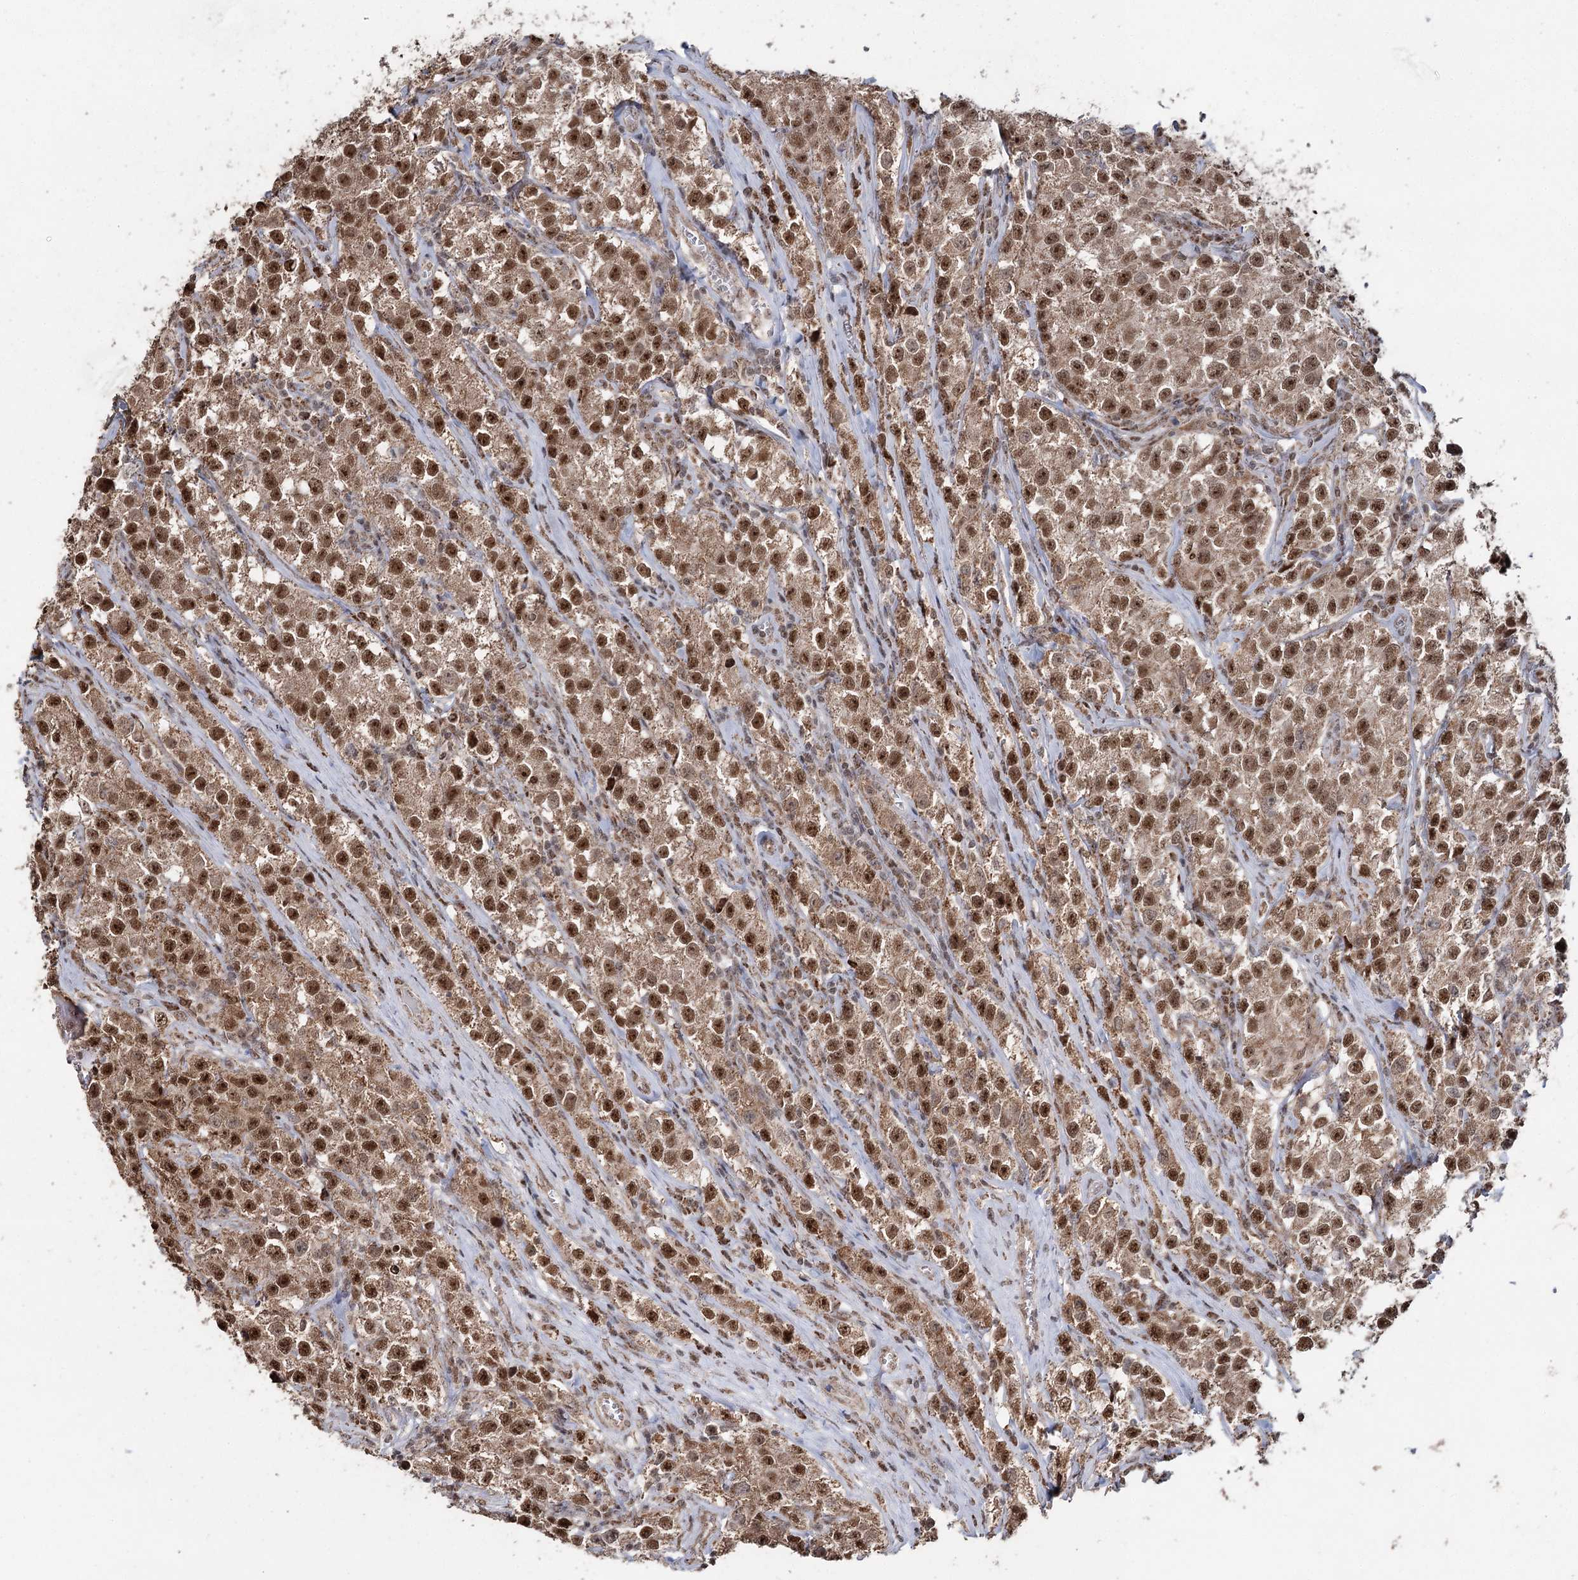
{"staining": {"intensity": "moderate", "quantity": ">75%", "location": "cytoplasmic/membranous,nuclear"}, "tissue": "testis cancer", "cell_type": "Tumor cells", "image_type": "cancer", "snomed": [{"axis": "morphology", "description": "Seminoma, NOS"}, {"axis": "morphology", "description": "Carcinoma, Embryonal, NOS"}, {"axis": "topography", "description": "Testis"}], "caption": "Testis cancer stained with immunohistochemistry shows moderate cytoplasmic/membranous and nuclear staining in approximately >75% of tumor cells.", "gene": "PDHX", "patient": {"sex": "male", "age": 43}}